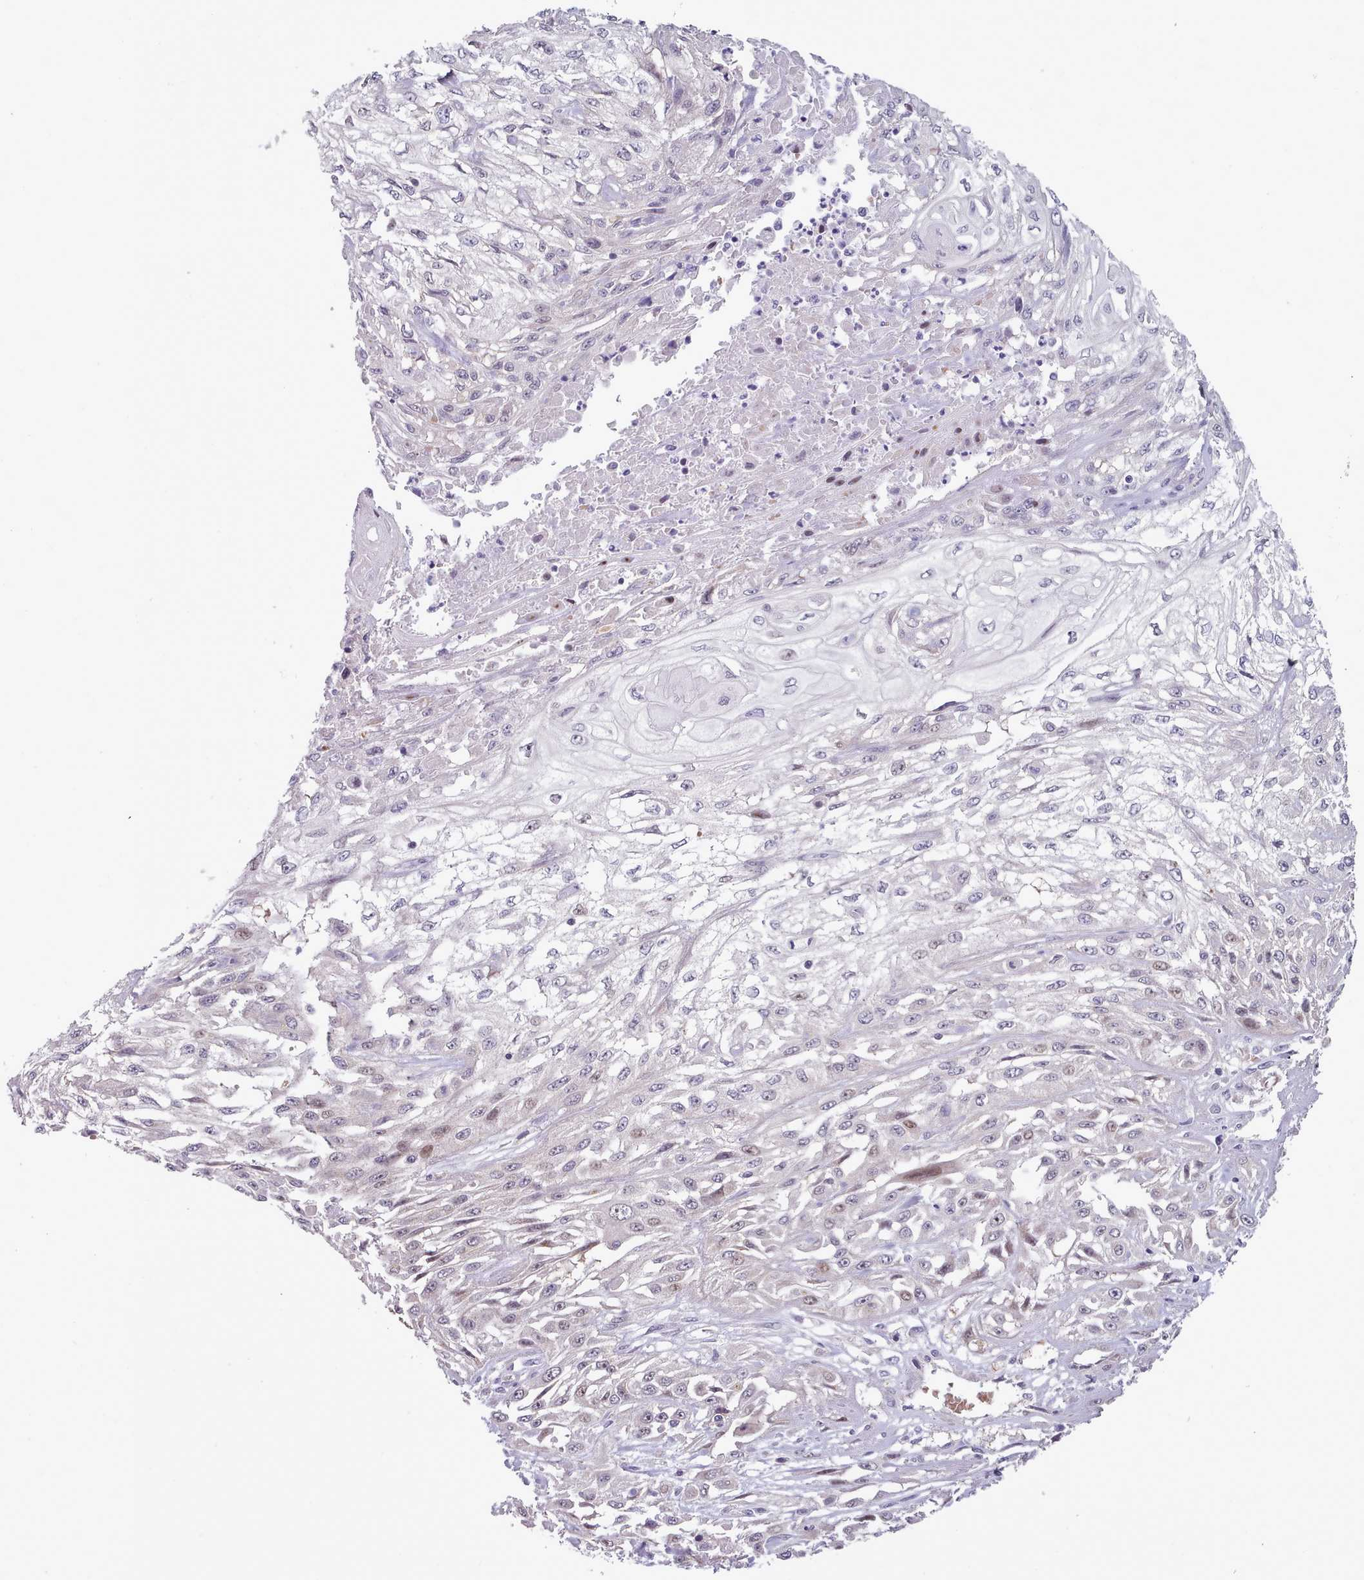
{"staining": {"intensity": "weak", "quantity": "<25%", "location": "nuclear"}, "tissue": "skin cancer", "cell_type": "Tumor cells", "image_type": "cancer", "snomed": [{"axis": "morphology", "description": "Squamous cell carcinoma, NOS"}, {"axis": "morphology", "description": "Squamous cell carcinoma, metastatic, NOS"}, {"axis": "topography", "description": "Skin"}, {"axis": "topography", "description": "Lymph node"}], "caption": "DAB immunohistochemical staining of human squamous cell carcinoma (skin) reveals no significant expression in tumor cells.", "gene": "CLNS1A", "patient": {"sex": "male", "age": 75}}